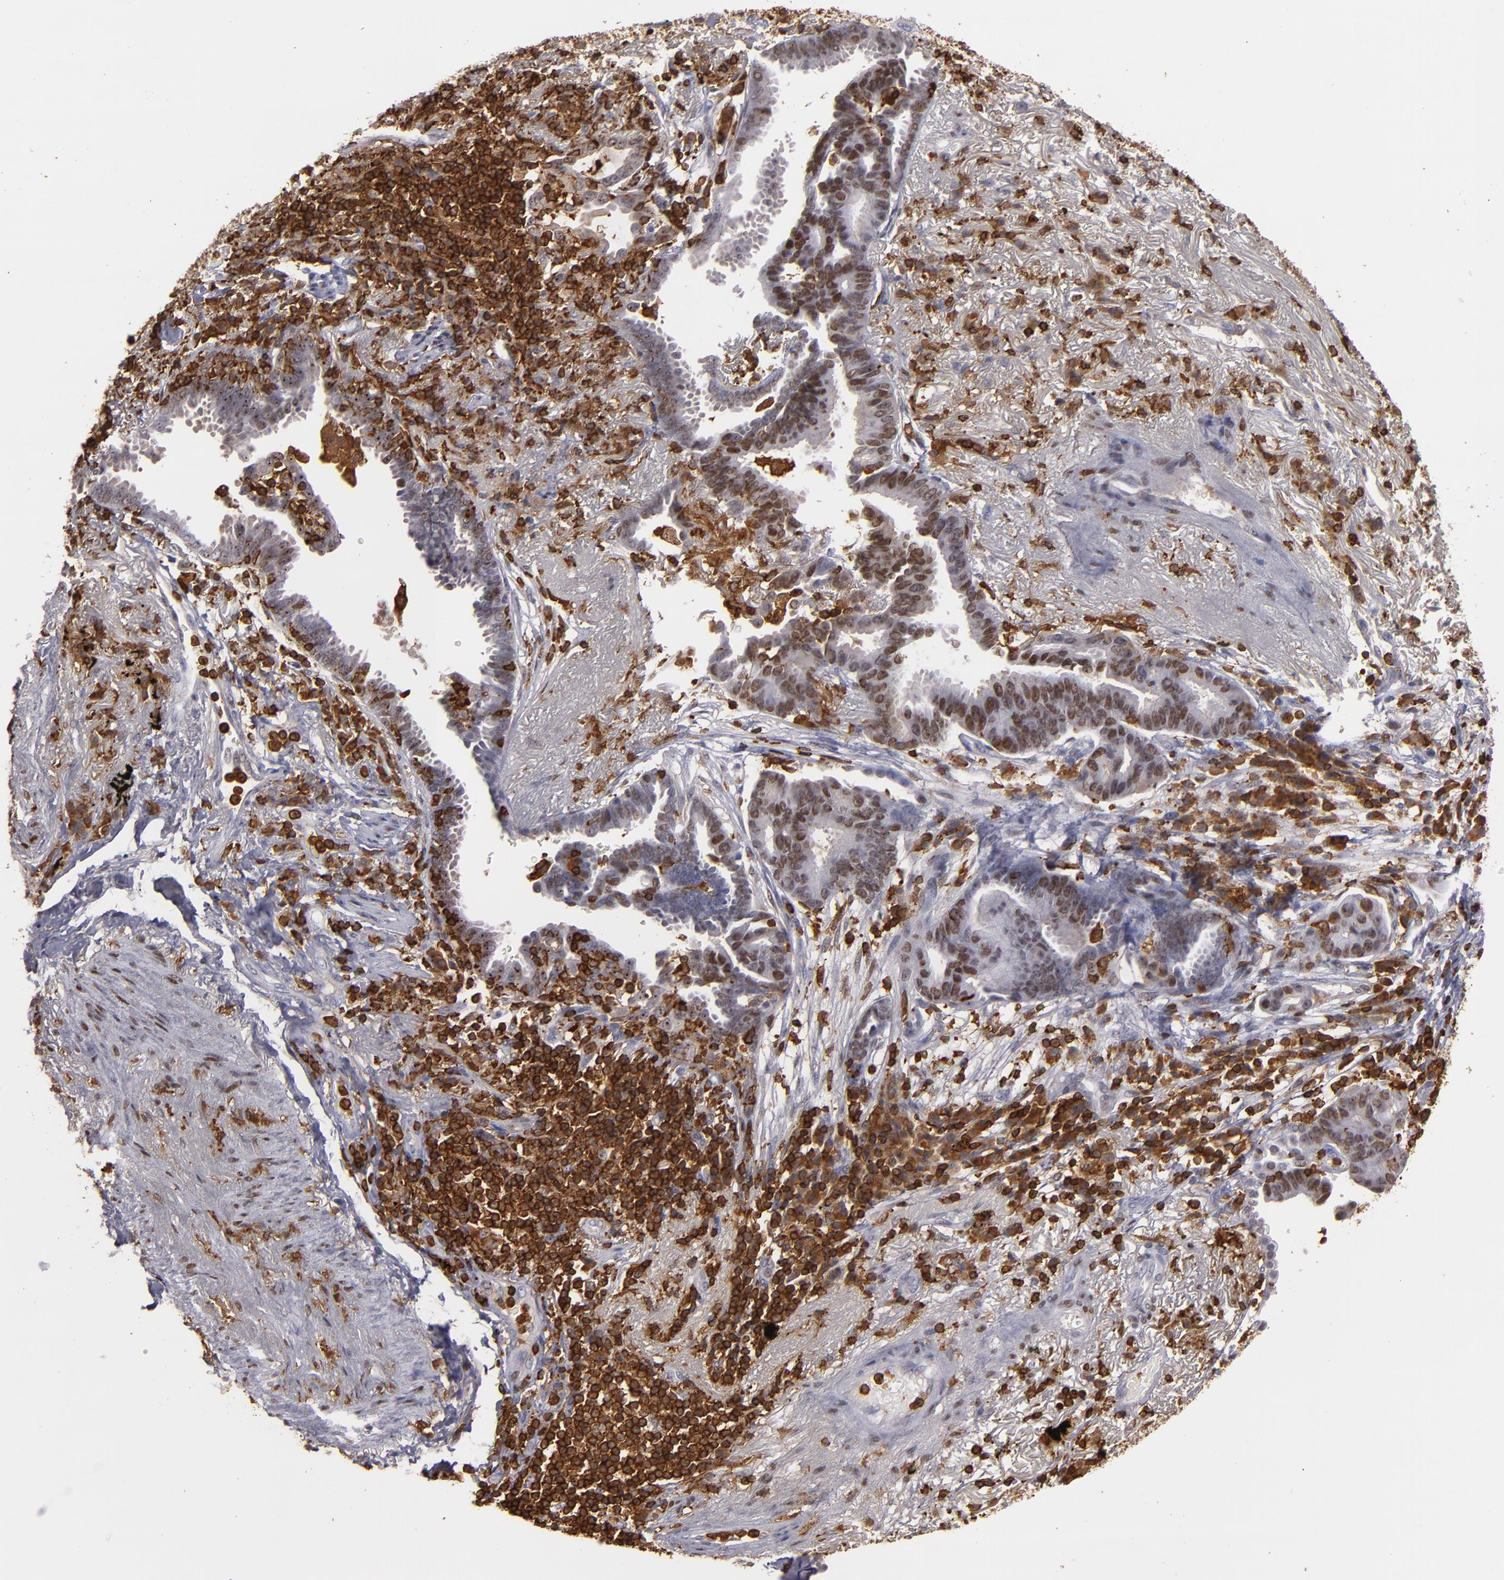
{"staining": {"intensity": "moderate", "quantity": ">75%", "location": "nuclear"}, "tissue": "lung cancer", "cell_type": "Tumor cells", "image_type": "cancer", "snomed": [{"axis": "morphology", "description": "Adenocarcinoma, NOS"}, {"axis": "topography", "description": "Lung"}], "caption": "Lung cancer (adenocarcinoma) stained with a protein marker reveals moderate staining in tumor cells.", "gene": "WAS", "patient": {"sex": "female", "age": 64}}